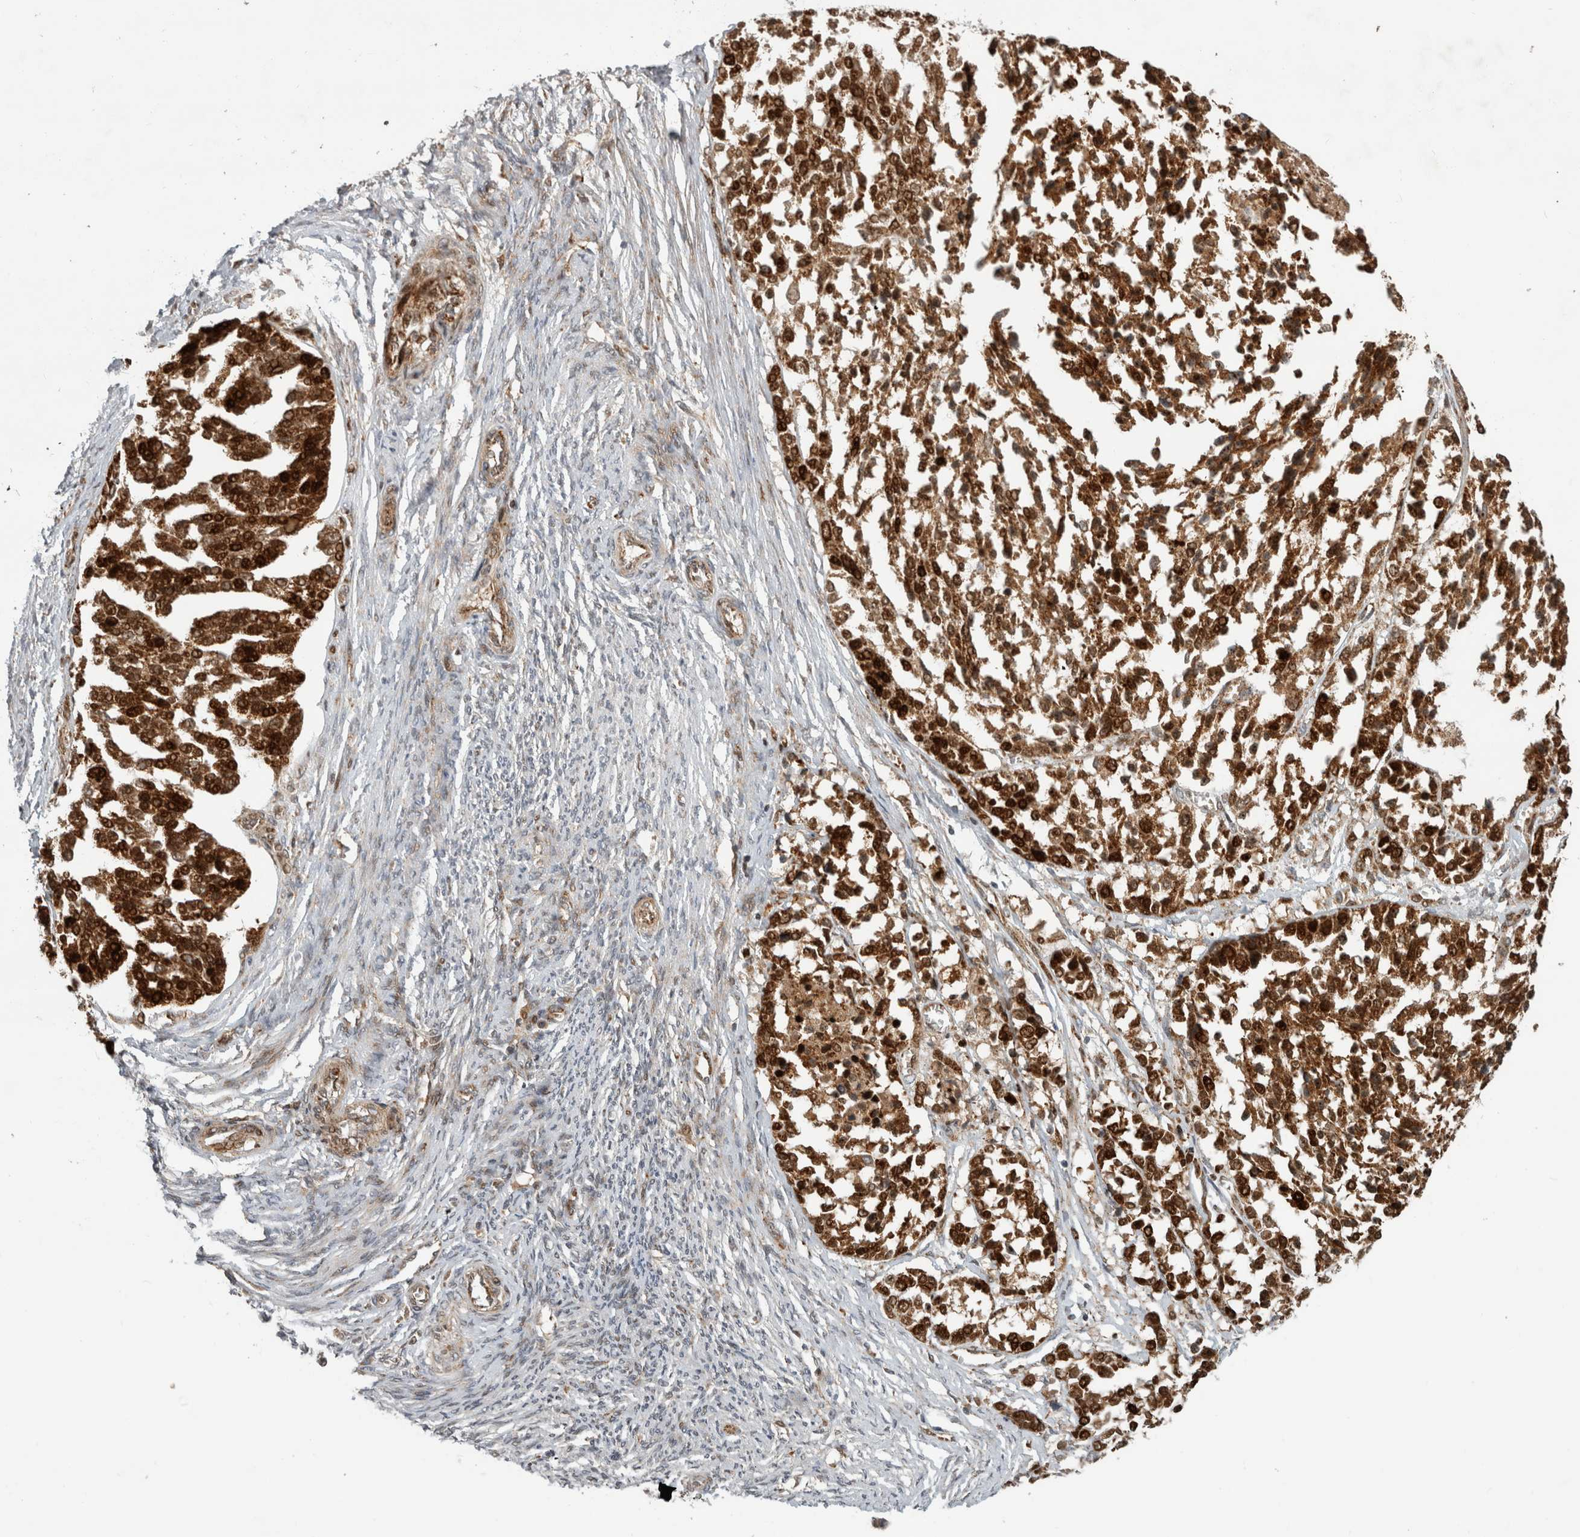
{"staining": {"intensity": "strong", "quantity": ">75%", "location": "cytoplasmic/membranous,nuclear"}, "tissue": "ovarian cancer", "cell_type": "Tumor cells", "image_type": "cancer", "snomed": [{"axis": "morphology", "description": "Cystadenocarcinoma, serous, NOS"}, {"axis": "topography", "description": "Ovary"}], "caption": "Serous cystadenocarcinoma (ovarian) stained with a brown dye exhibits strong cytoplasmic/membranous and nuclear positive positivity in approximately >75% of tumor cells.", "gene": "INSRR", "patient": {"sex": "female", "age": 44}}